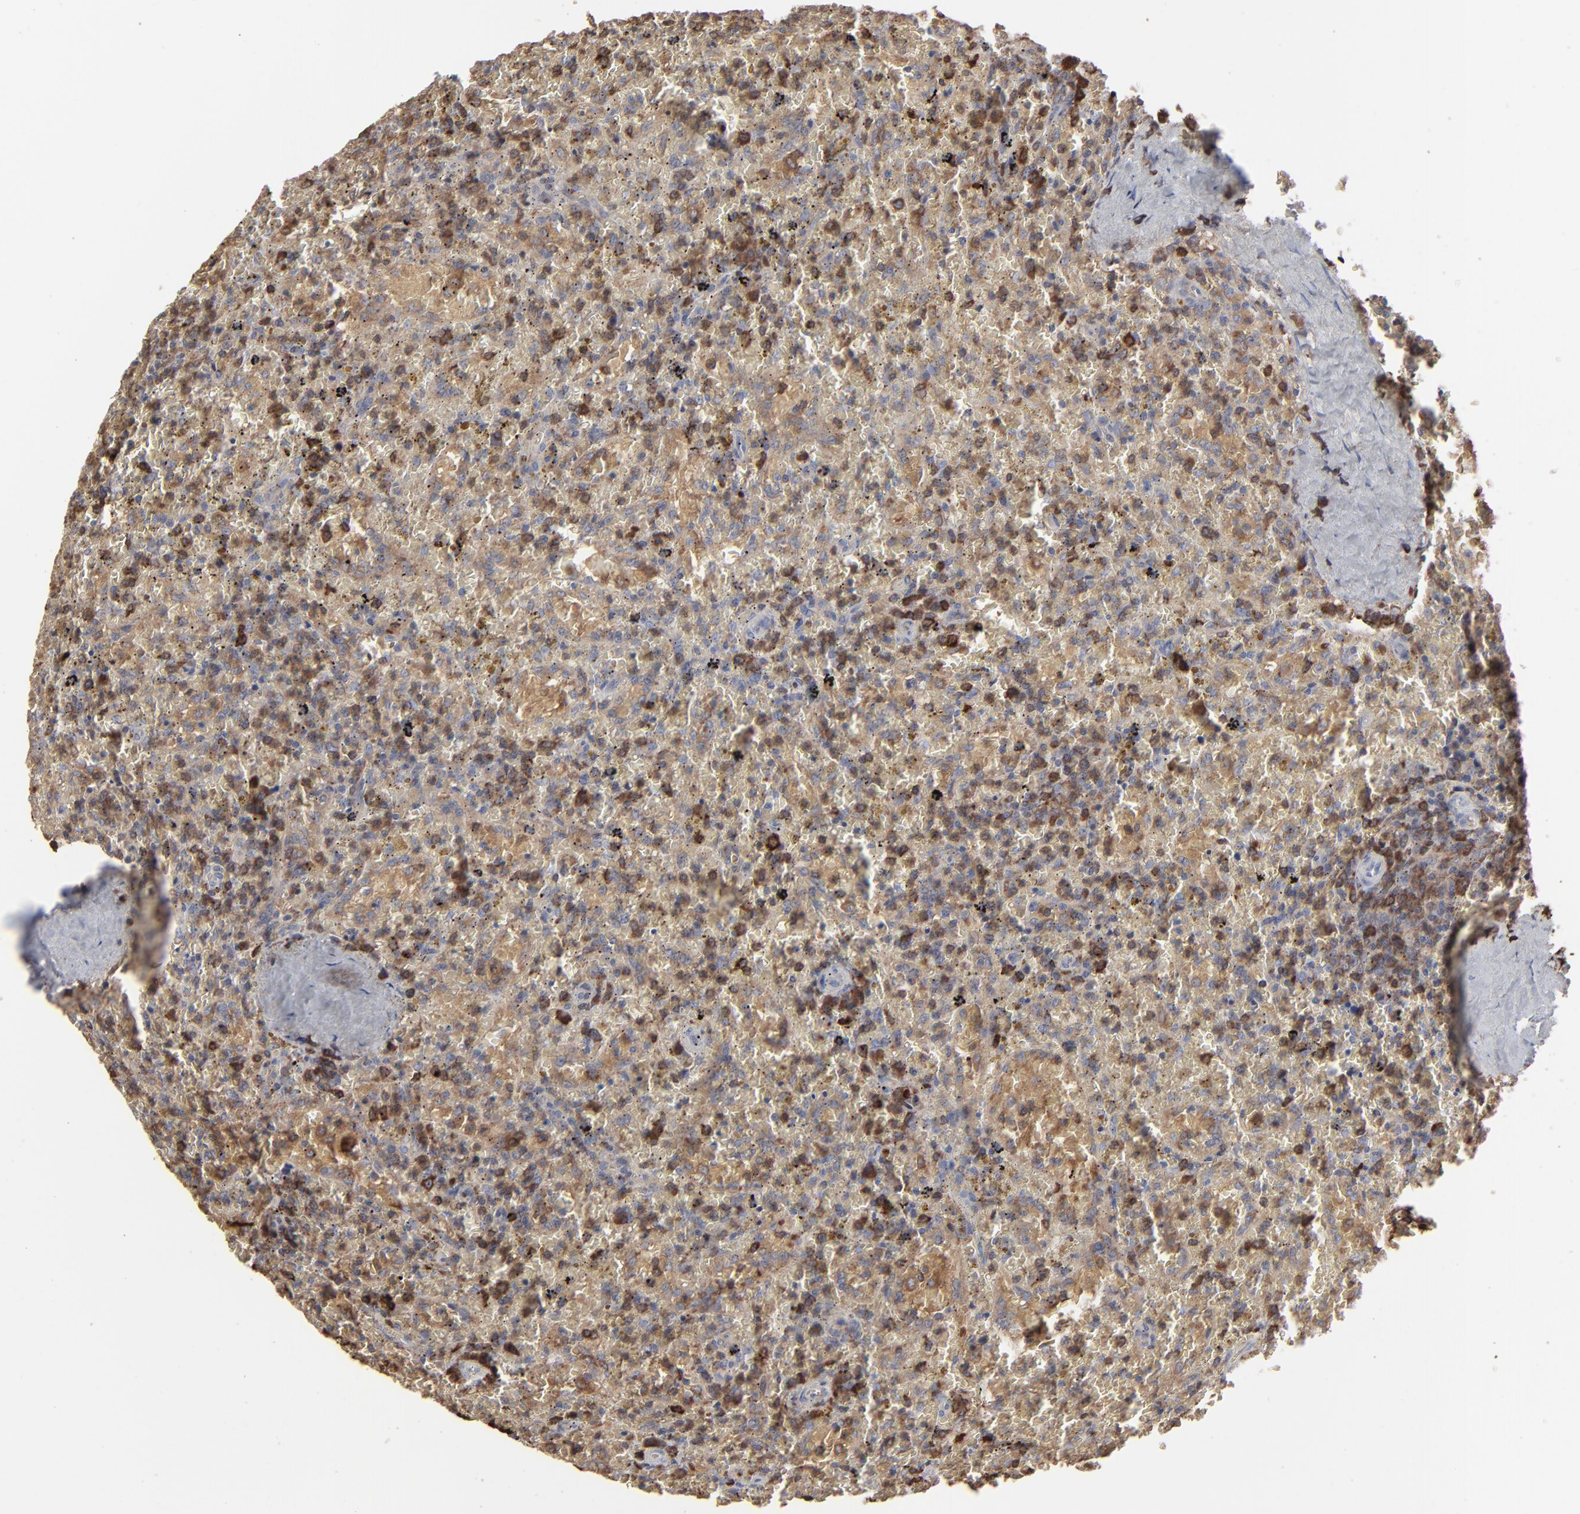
{"staining": {"intensity": "moderate", "quantity": ">75%", "location": "cytoplasmic/membranous"}, "tissue": "lymphoma", "cell_type": "Tumor cells", "image_type": "cancer", "snomed": [{"axis": "morphology", "description": "Malignant lymphoma, non-Hodgkin's type, High grade"}, {"axis": "topography", "description": "Spleen"}, {"axis": "topography", "description": "Lymph node"}], "caption": "This is a photomicrograph of IHC staining of lymphoma, which shows moderate positivity in the cytoplasmic/membranous of tumor cells.", "gene": "NME1-NME2", "patient": {"sex": "female", "age": 70}}